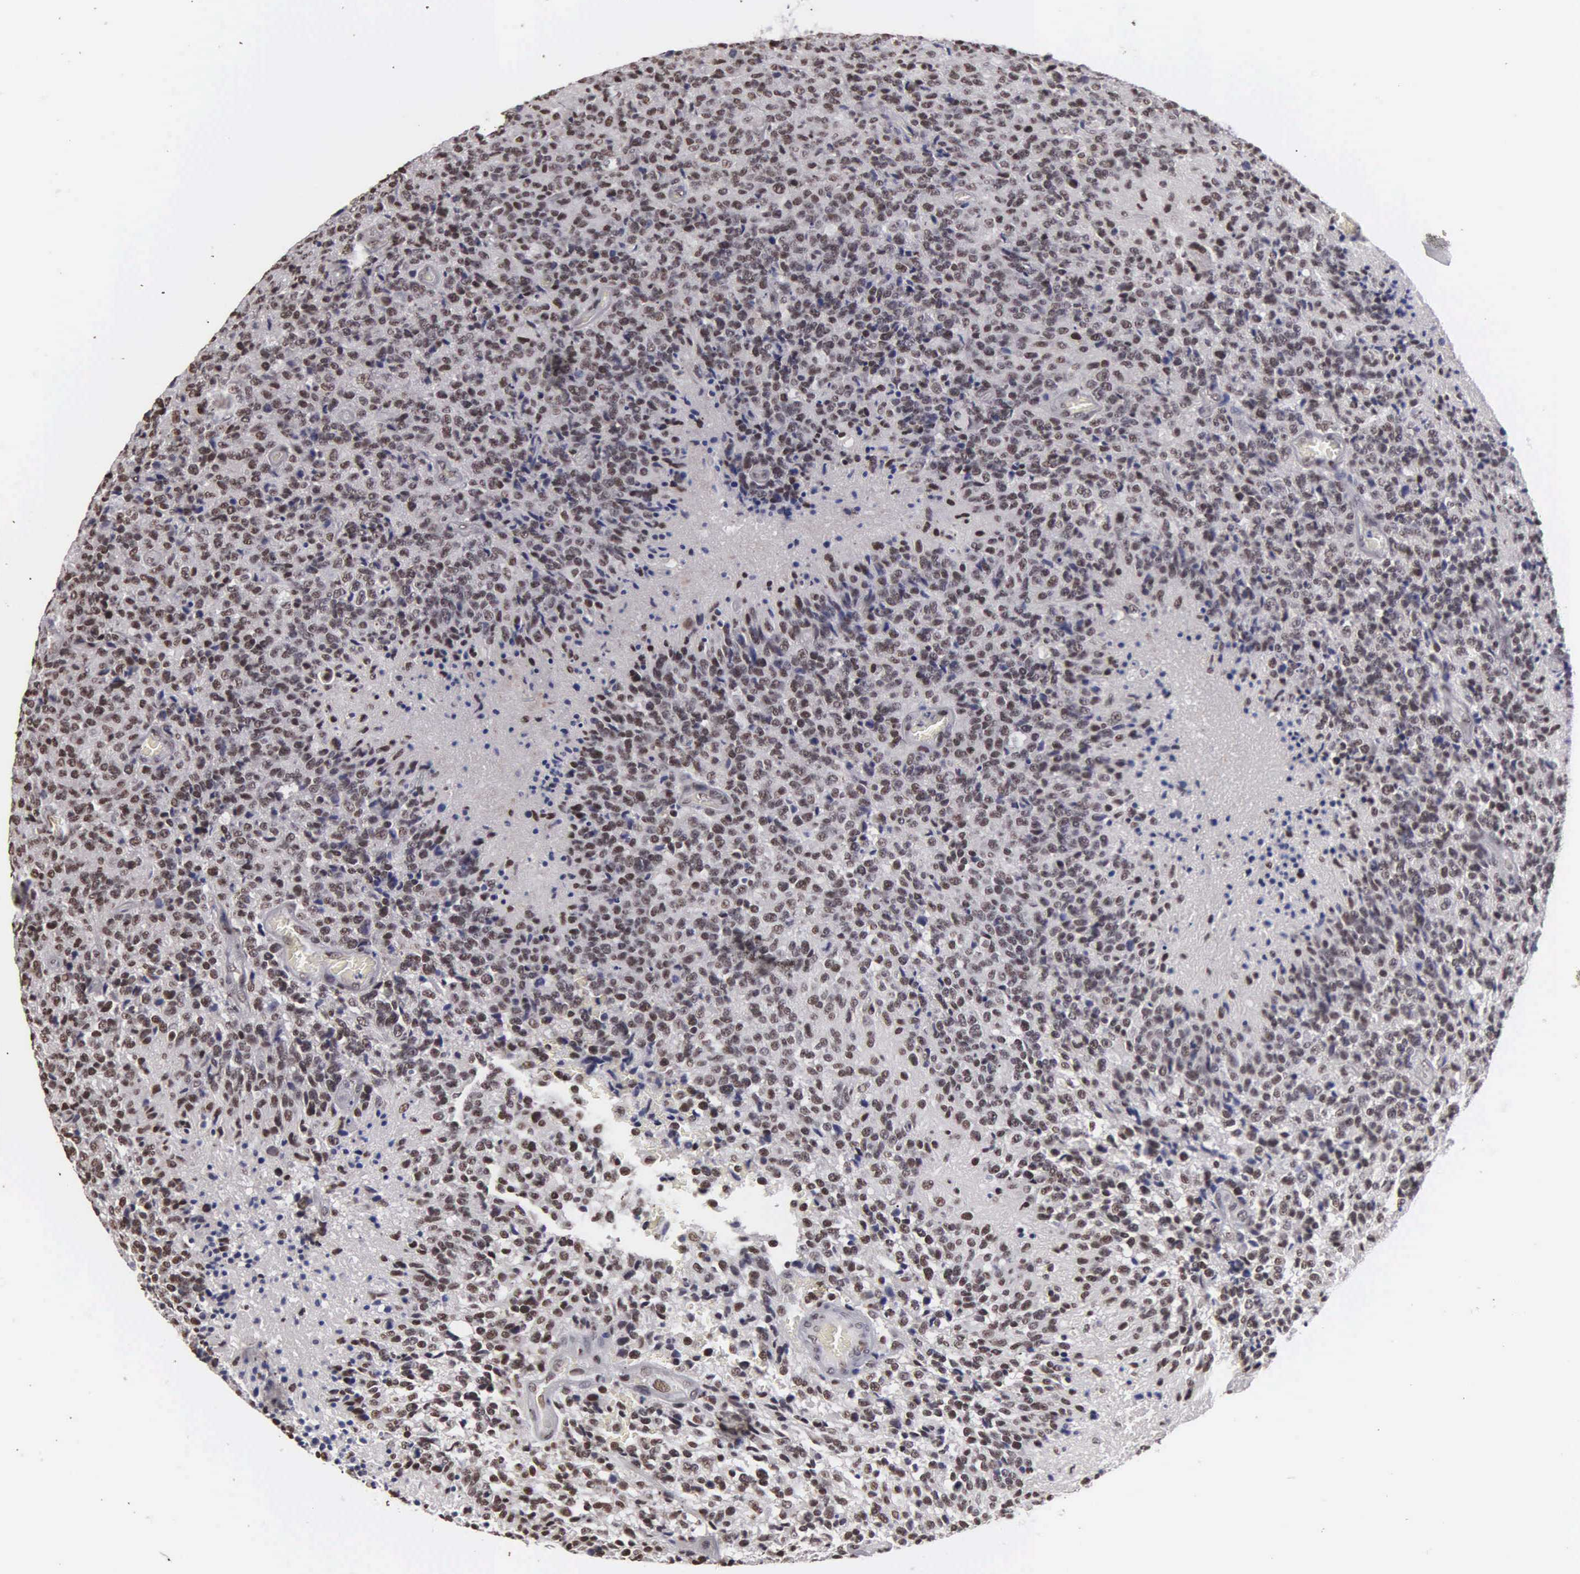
{"staining": {"intensity": "moderate", "quantity": ">75%", "location": "nuclear"}, "tissue": "glioma", "cell_type": "Tumor cells", "image_type": "cancer", "snomed": [{"axis": "morphology", "description": "Glioma, malignant, High grade"}, {"axis": "topography", "description": "Brain"}], "caption": "Brown immunohistochemical staining in malignant glioma (high-grade) reveals moderate nuclear positivity in approximately >75% of tumor cells.", "gene": "KIAA0586", "patient": {"sex": "male", "age": 36}}